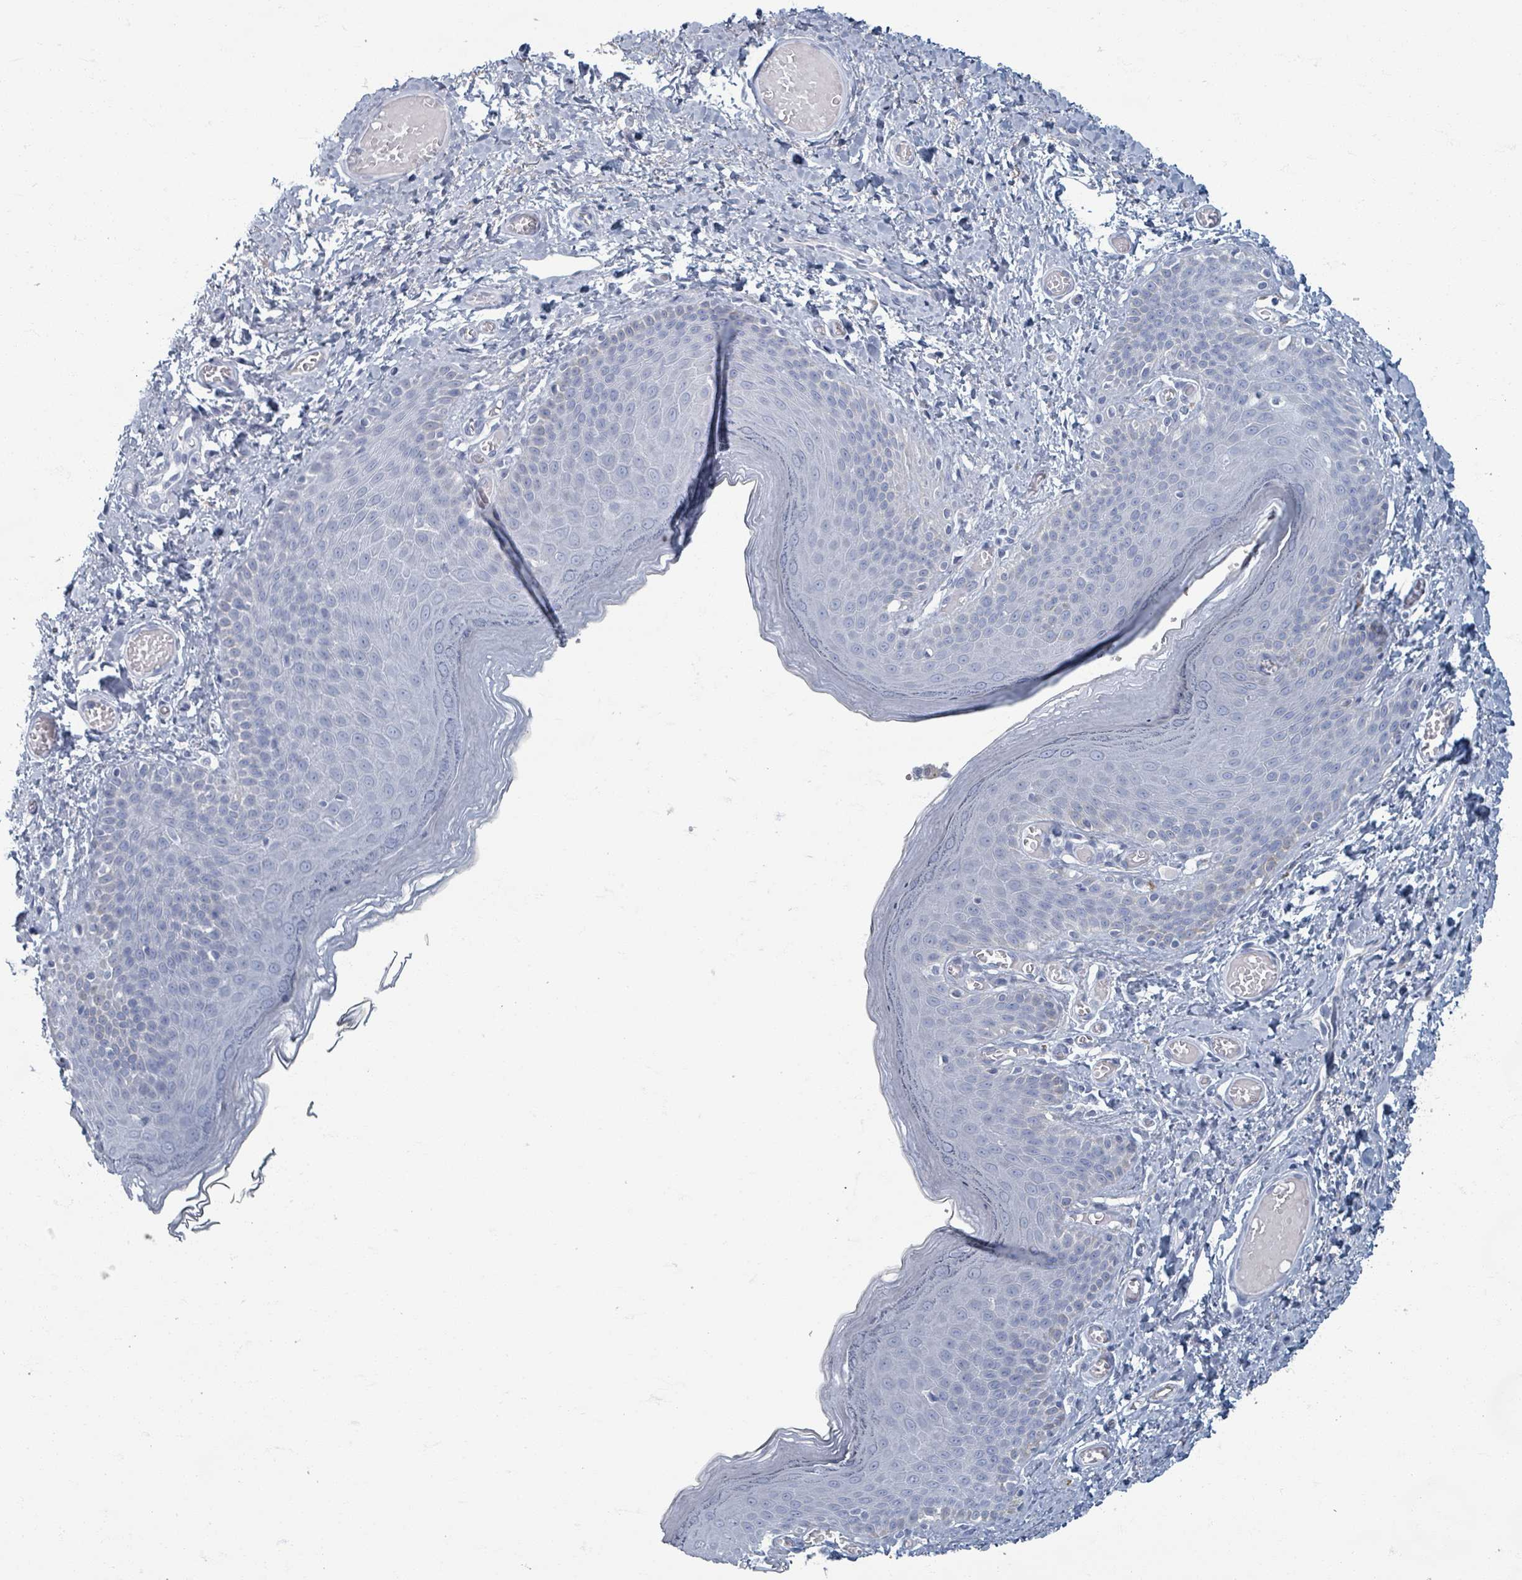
{"staining": {"intensity": "negative", "quantity": "none", "location": "none"}, "tissue": "skin", "cell_type": "Epidermal cells", "image_type": "normal", "snomed": [{"axis": "morphology", "description": "Normal tissue, NOS"}, {"axis": "topography", "description": "Anal"}], "caption": "Skin stained for a protein using immunohistochemistry (IHC) displays no expression epidermal cells.", "gene": "TAS2R1", "patient": {"sex": "female", "age": 40}}